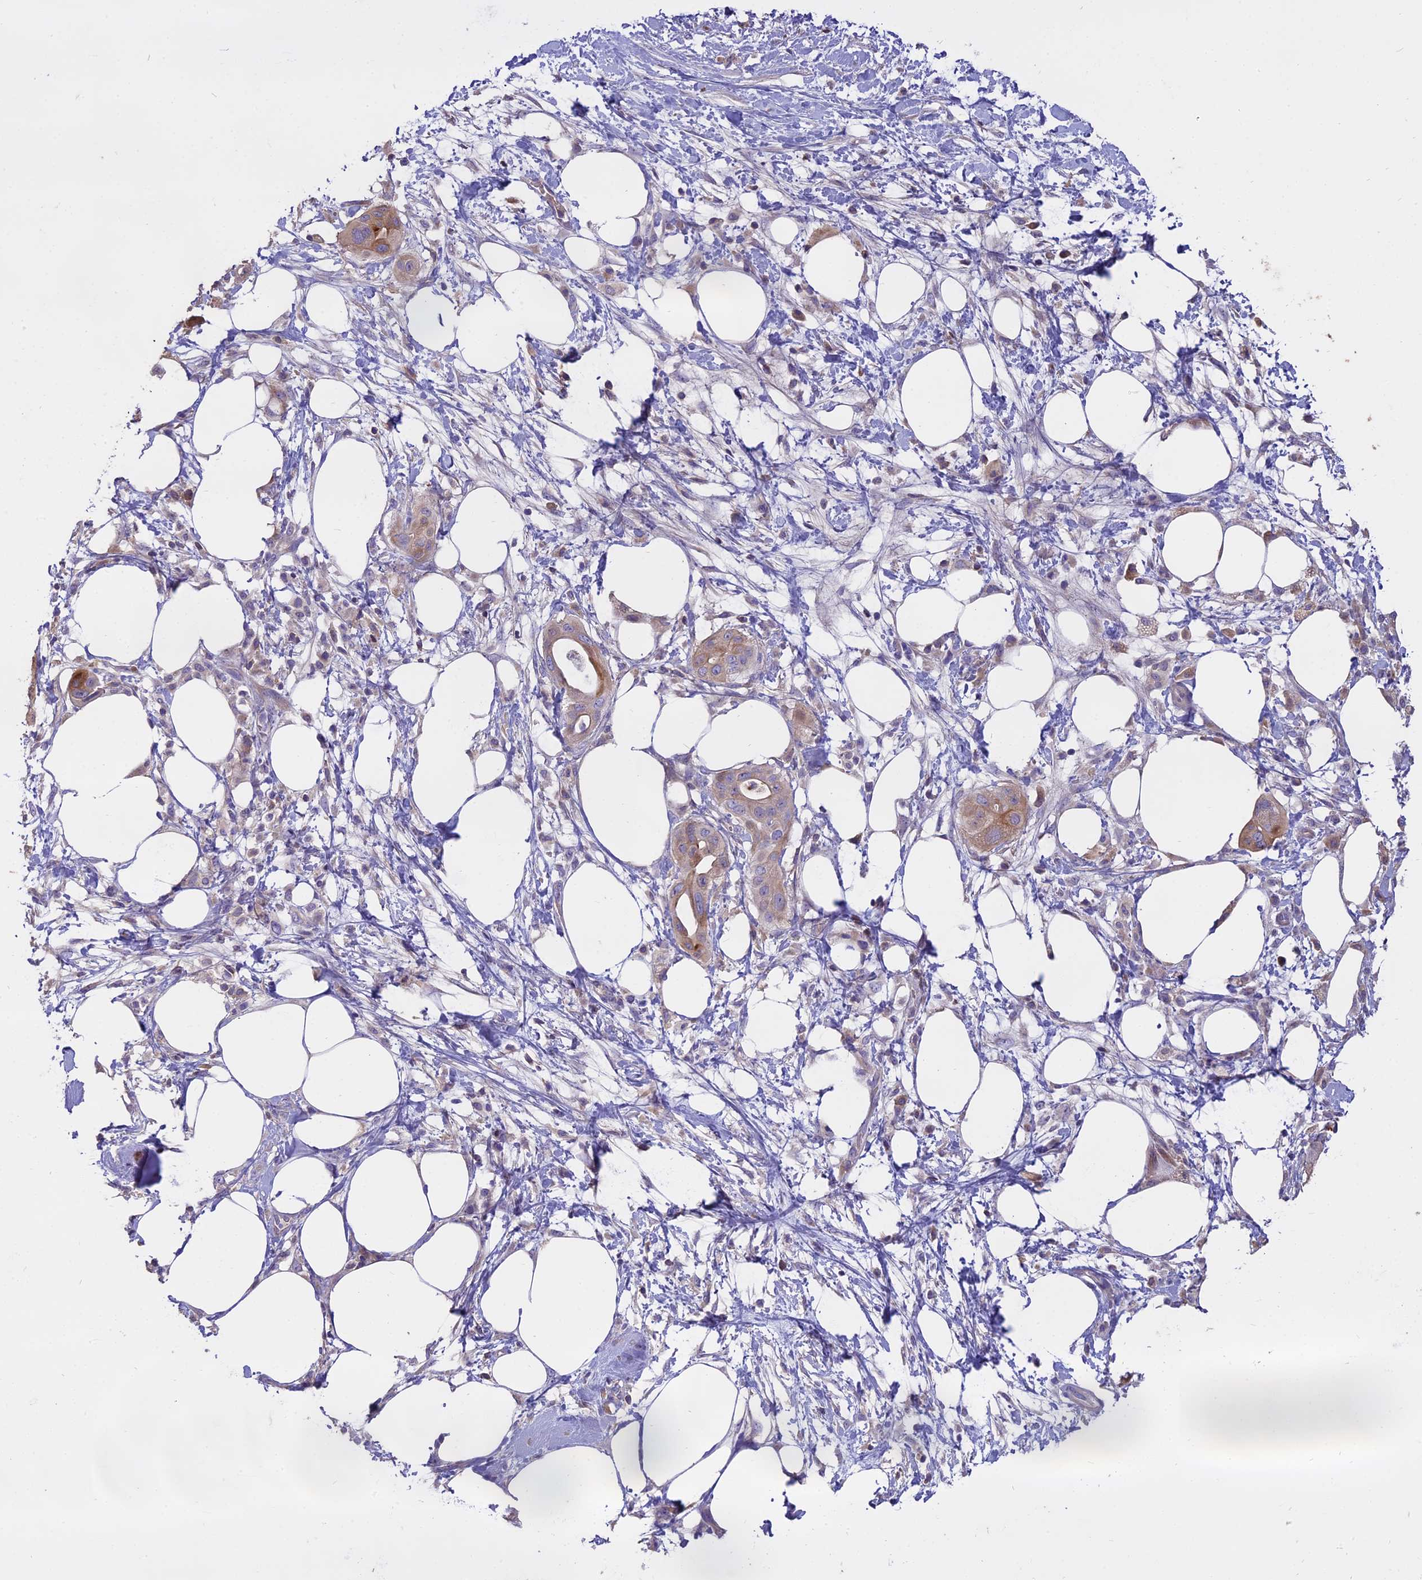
{"staining": {"intensity": "moderate", "quantity": "<25%", "location": "cytoplasmic/membranous"}, "tissue": "pancreatic cancer", "cell_type": "Tumor cells", "image_type": "cancer", "snomed": [{"axis": "morphology", "description": "Adenocarcinoma, NOS"}, {"axis": "topography", "description": "Pancreas"}], "caption": "Immunohistochemistry (IHC) of human adenocarcinoma (pancreatic) demonstrates low levels of moderate cytoplasmic/membranous positivity in about <25% of tumor cells.", "gene": "WFDC2", "patient": {"sex": "male", "age": 68}}